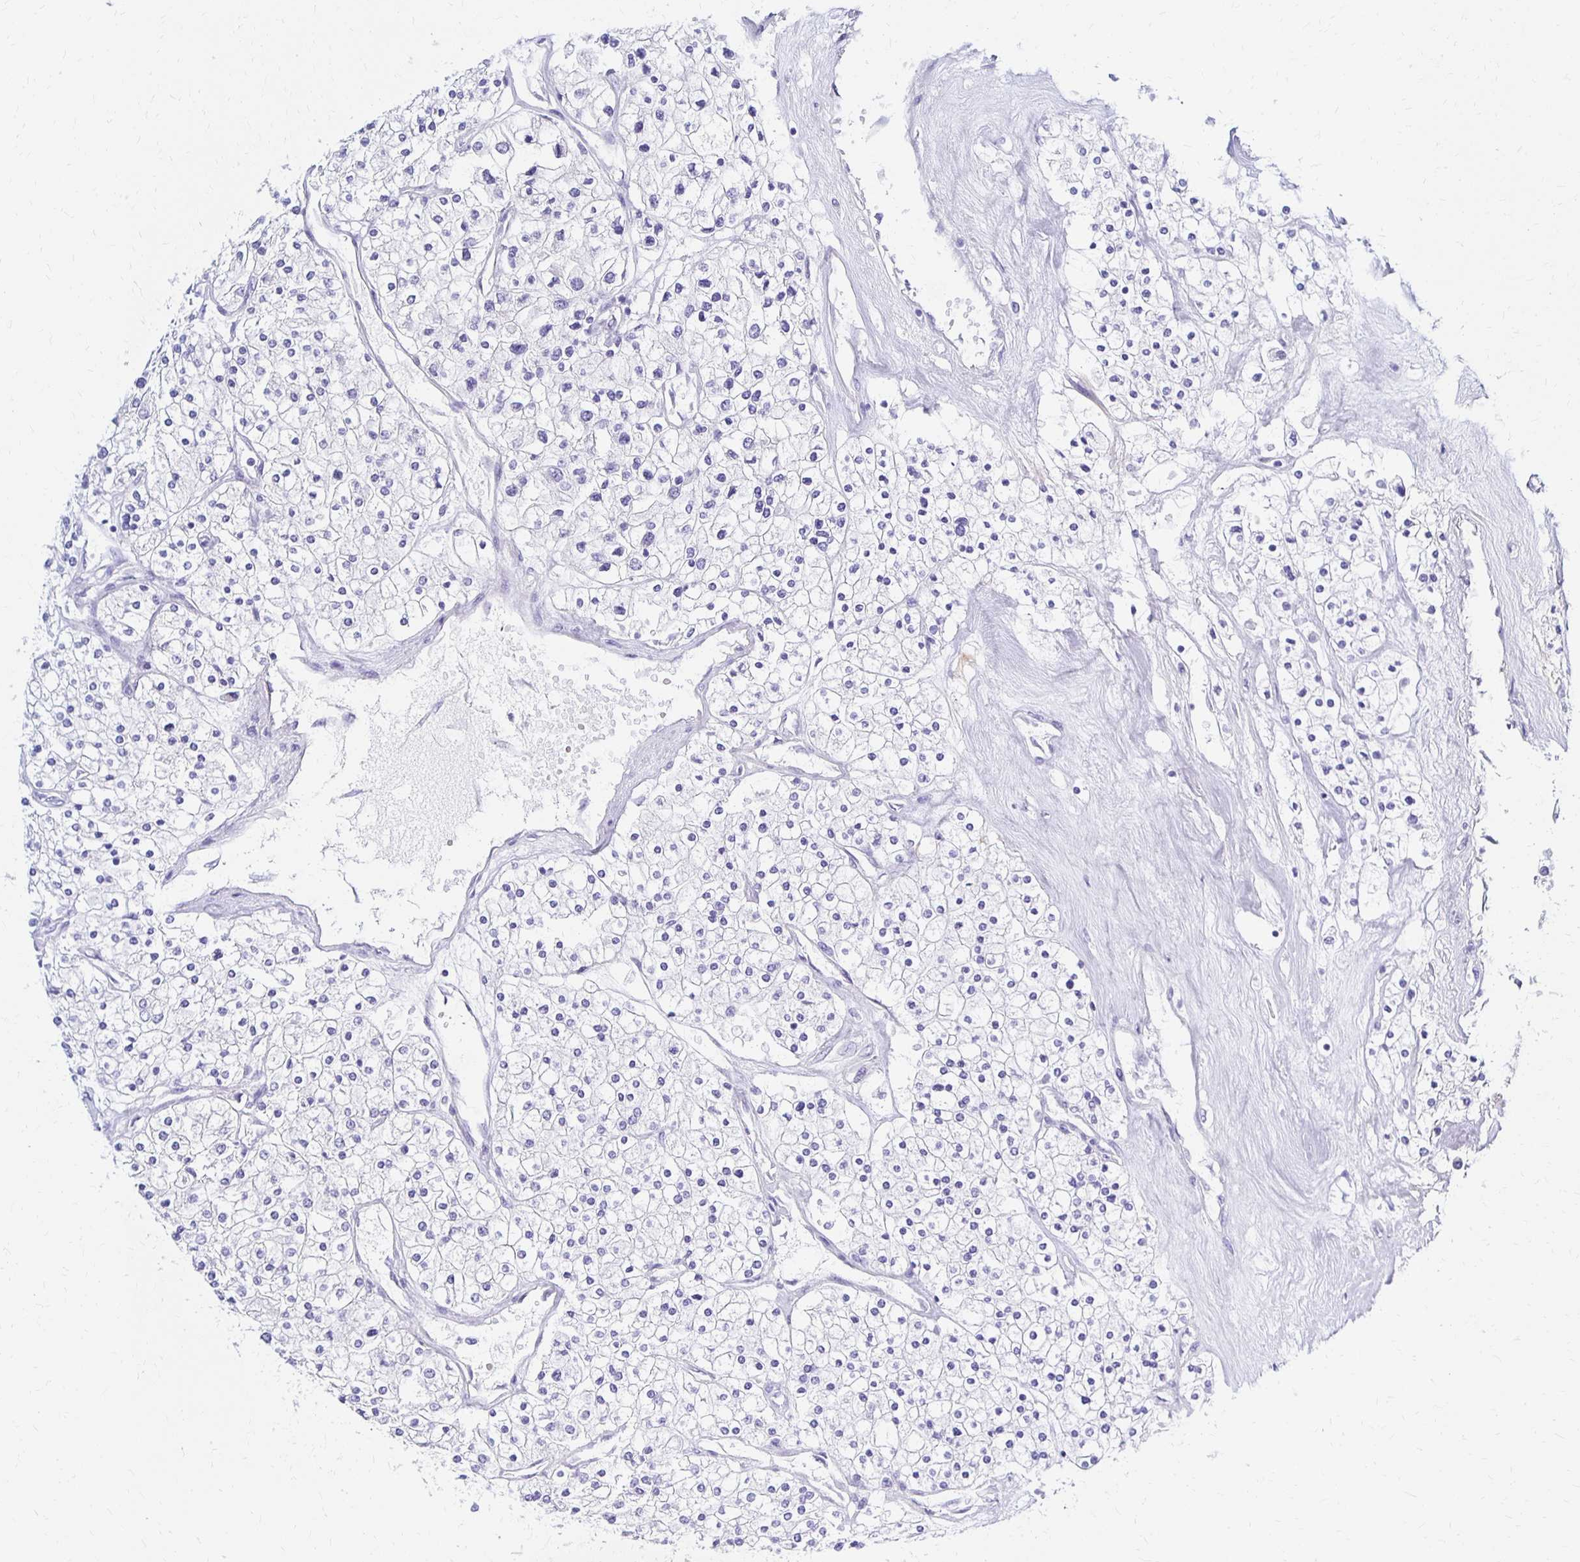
{"staining": {"intensity": "negative", "quantity": "none", "location": "none"}, "tissue": "renal cancer", "cell_type": "Tumor cells", "image_type": "cancer", "snomed": [{"axis": "morphology", "description": "Adenocarcinoma, NOS"}, {"axis": "topography", "description": "Kidney"}], "caption": "An immunohistochemistry (IHC) histopathology image of renal cancer is shown. There is no staining in tumor cells of renal cancer.", "gene": "FNTB", "patient": {"sex": "male", "age": 80}}